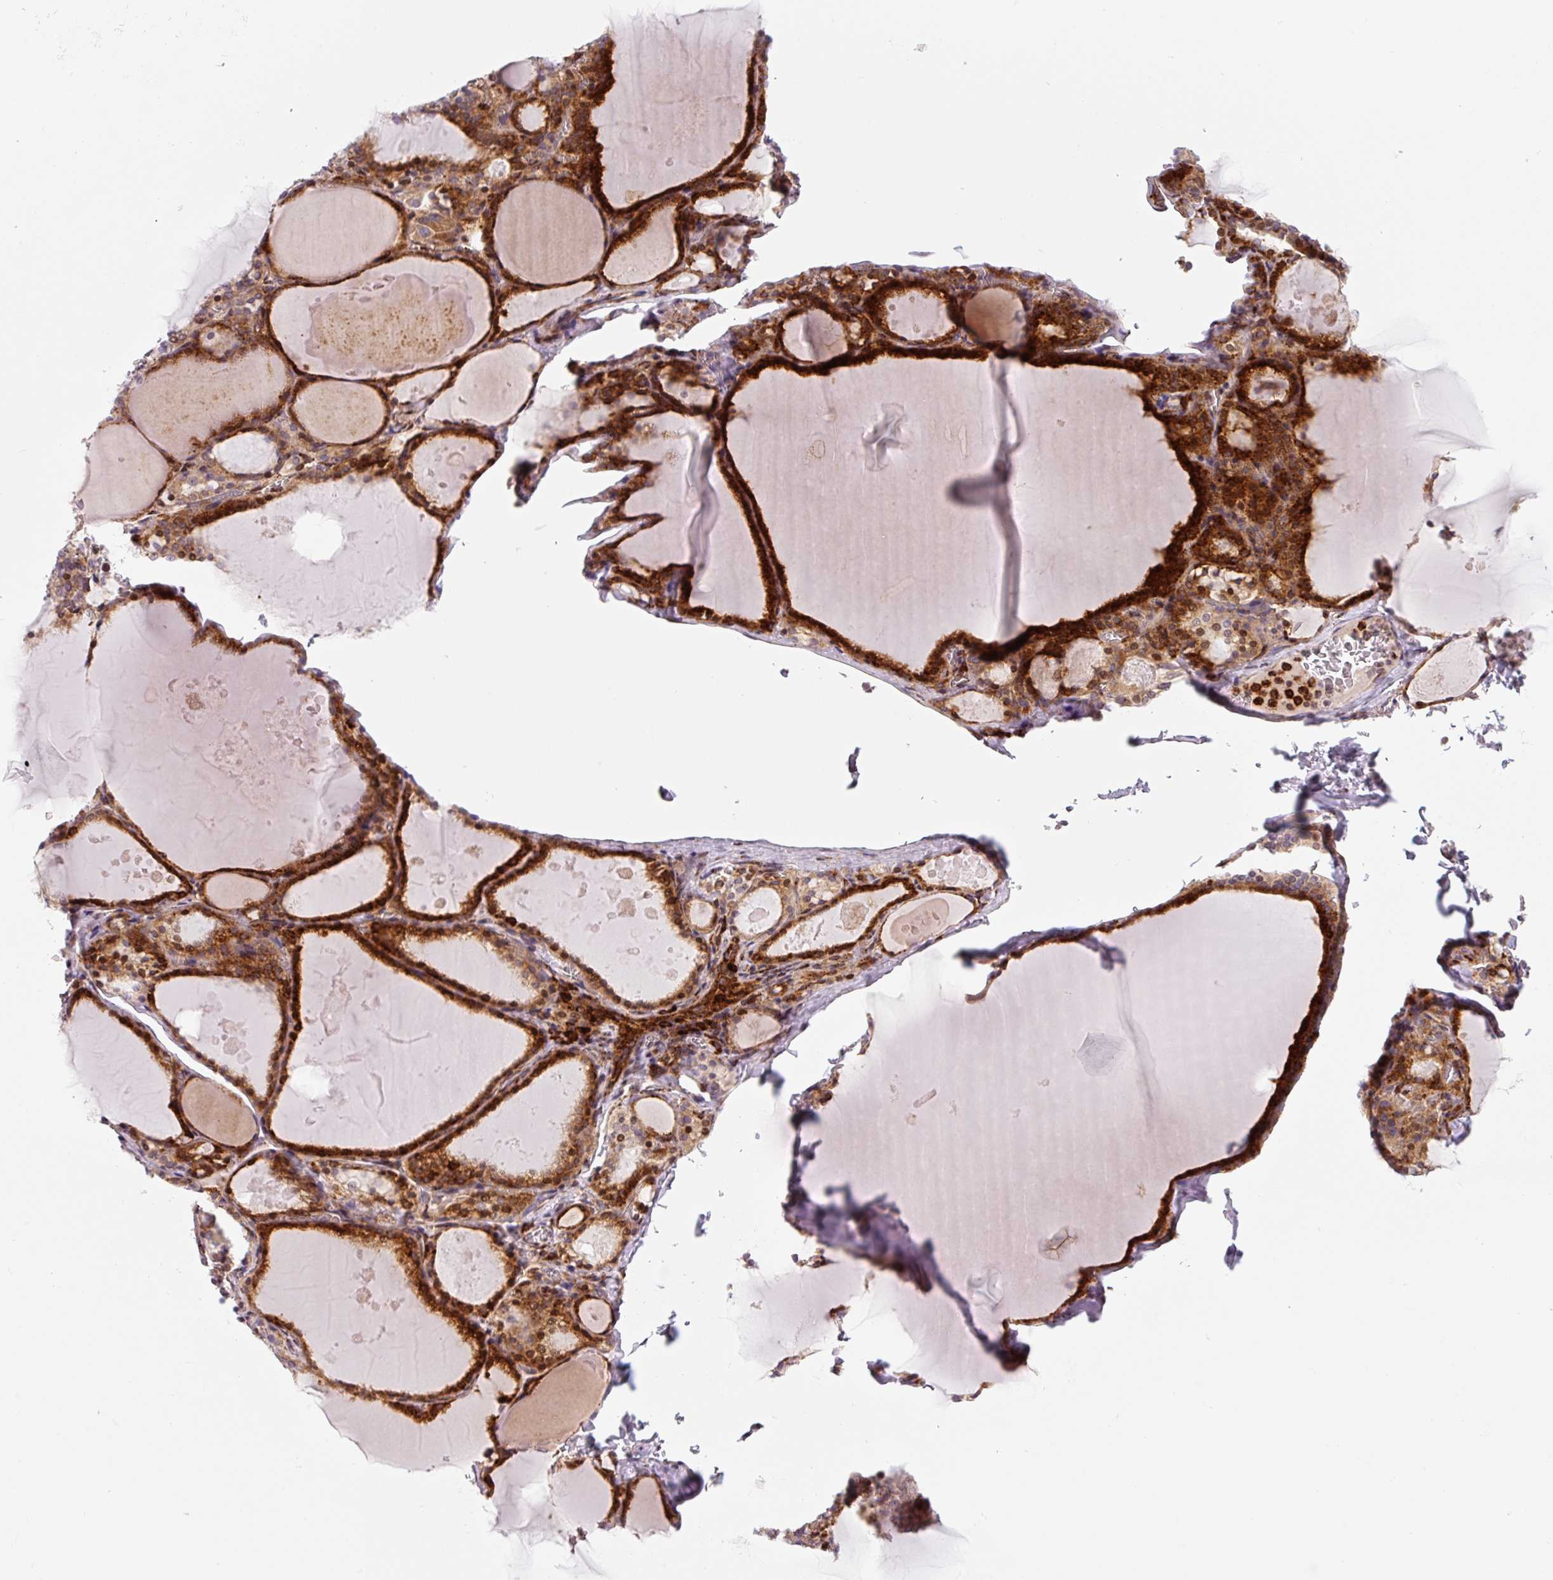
{"staining": {"intensity": "strong", "quantity": ">75%", "location": "cytoplasmic/membranous"}, "tissue": "thyroid gland", "cell_type": "Glandular cells", "image_type": "normal", "snomed": [{"axis": "morphology", "description": "Normal tissue, NOS"}, {"axis": "topography", "description": "Thyroid gland"}], "caption": "Protein staining shows strong cytoplasmic/membranous positivity in about >75% of glandular cells in unremarkable thyroid gland.", "gene": "DISP3", "patient": {"sex": "male", "age": 56}}